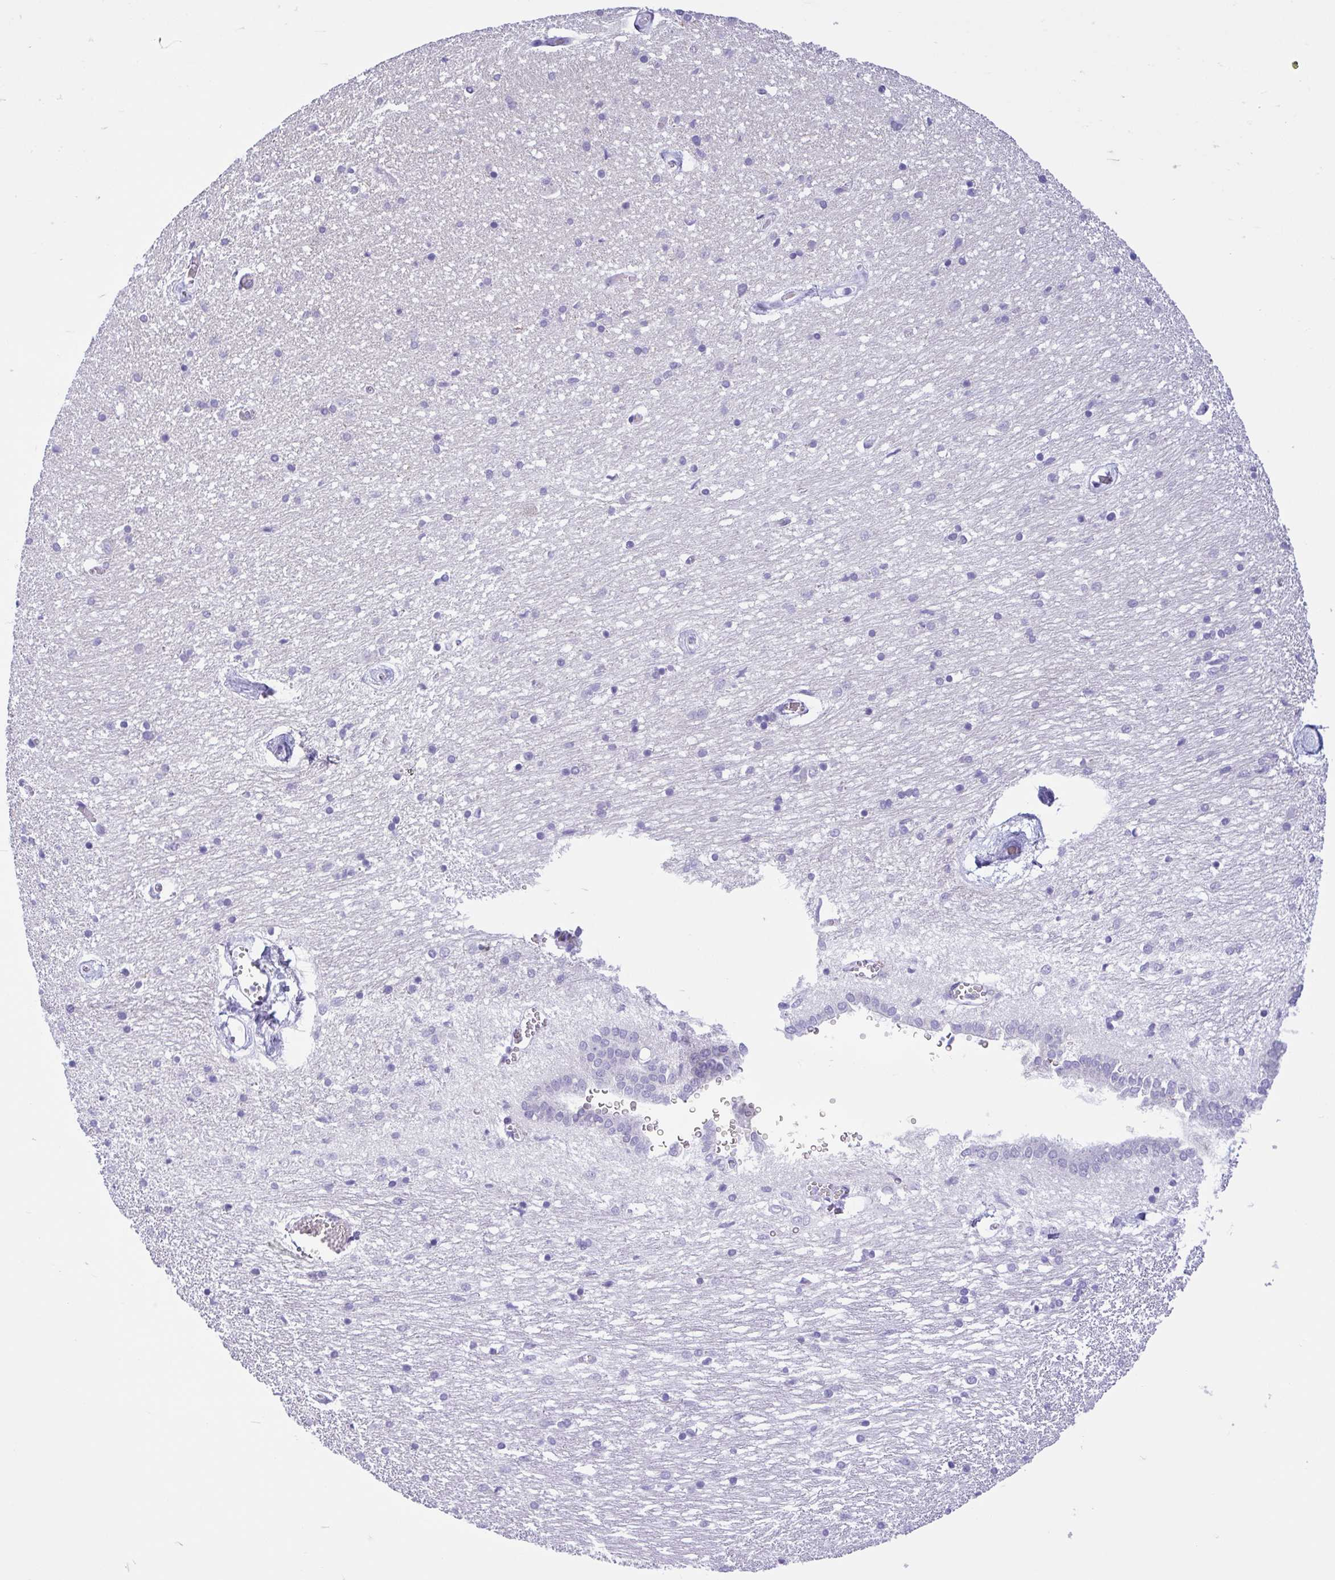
{"staining": {"intensity": "negative", "quantity": "none", "location": "none"}, "tissue": "caudate", "cell_type": "Glial cells", "image_type": "normal", "snomed": [{"axis": "morphology", "description": "Normal tissue, NOS"}, {"axis": "topography", "description": "Lateral ventricle wall"}, {"axis": "topography", "description": "Hippocampus"}], "caption": "High magnification brightfield microscopy of unremarkable caudate stained with DAB (brown) and counterstained with hematoxylin (blue): glial cells show no significant positivity. (Immunohistochemistry (ihc), brightfield microscopy, high magnification).", "gene": "ENSG00000274792", "patient": {"sex": "female", "age": 63}}